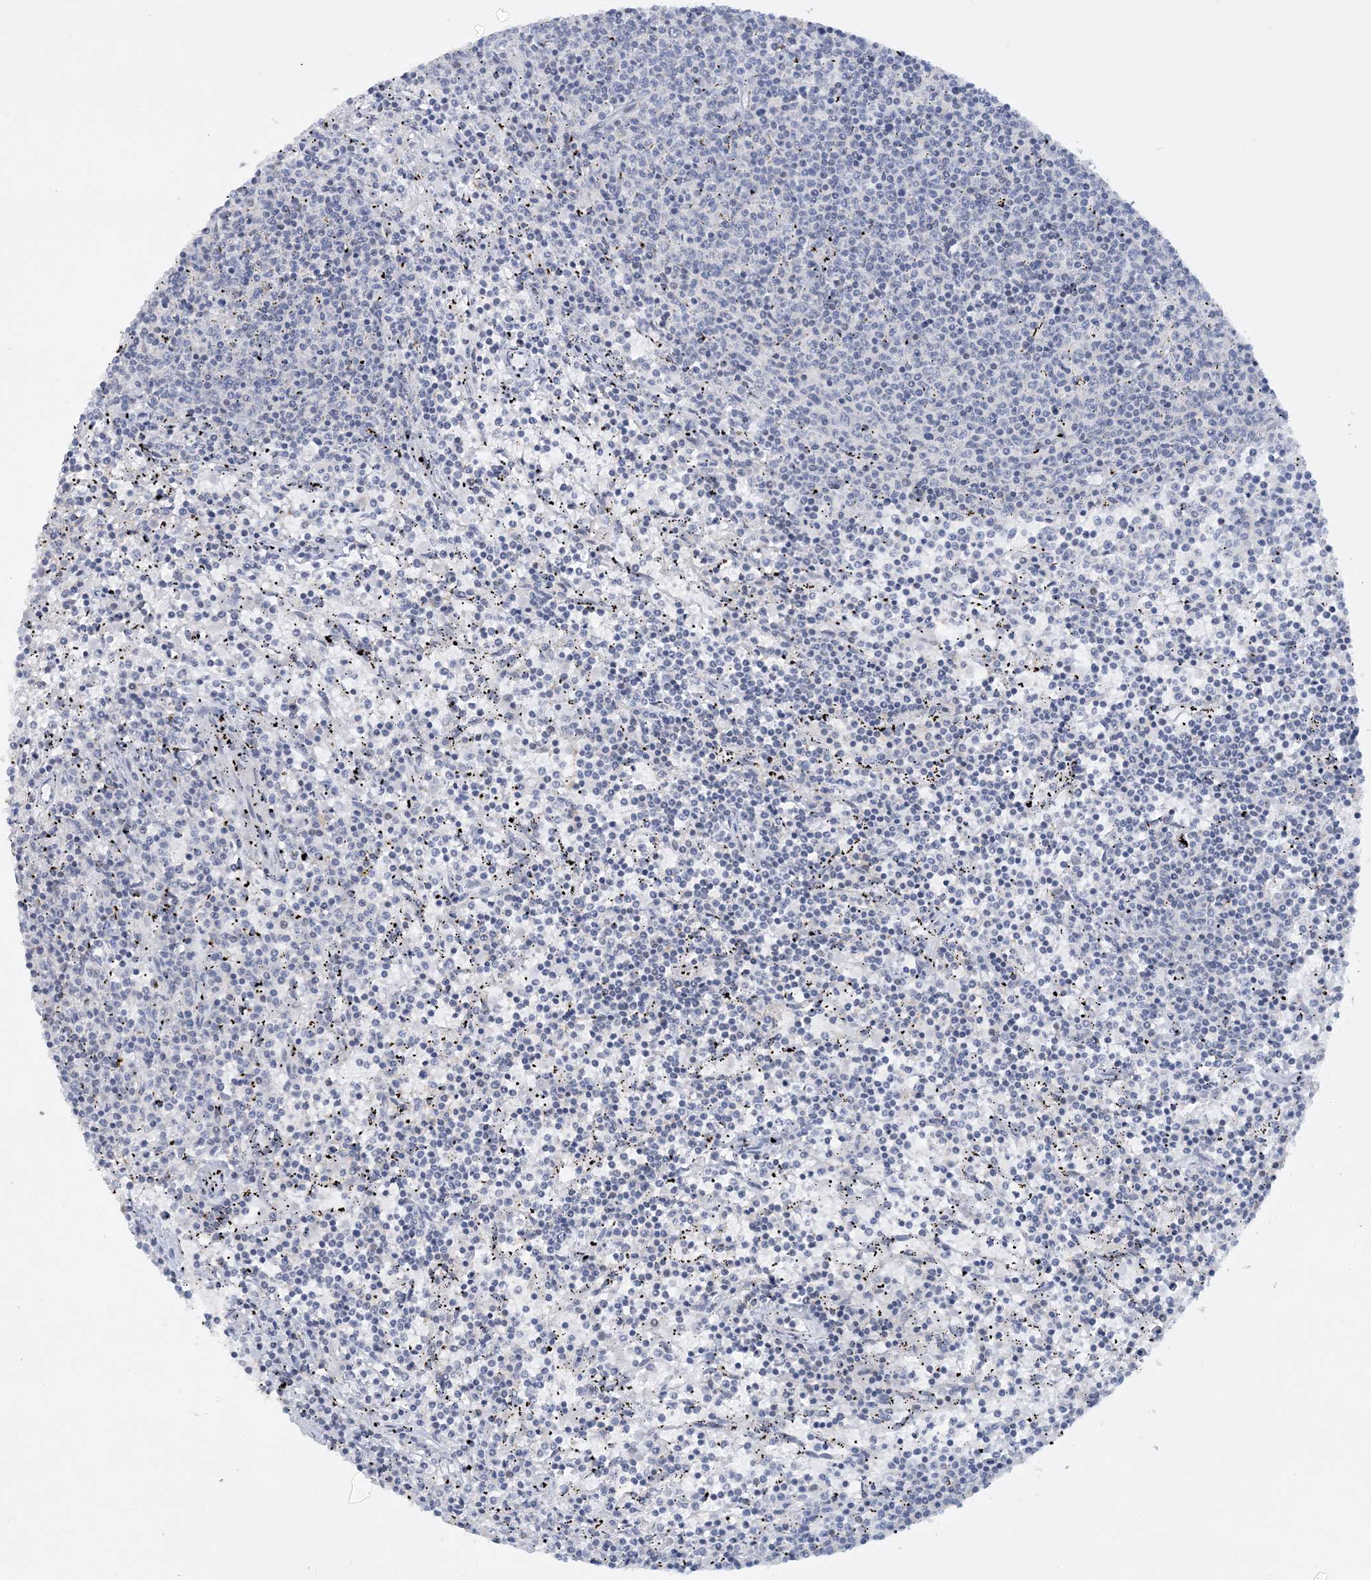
{"staining": {"intensity": "negative", "quantity": "none", "location": "none"}, "tissue": "lymphoma", "cell_type": "Tumor cells", "image_type": "cancer", "snomed": [{"axis": "morphology", "description": "Malignant lymphoma, non-Hodgkin's type, Low grade"}, {"axis": "topography", "description": "Spleen"}], "caption": "Immunohistochemistry (IHC) of lymphoma exhibits no expression in tumor cells. Nuclei are stained in blue.", "gene": "KMT2D", "patient": {"sex": "female", "age": 50}}